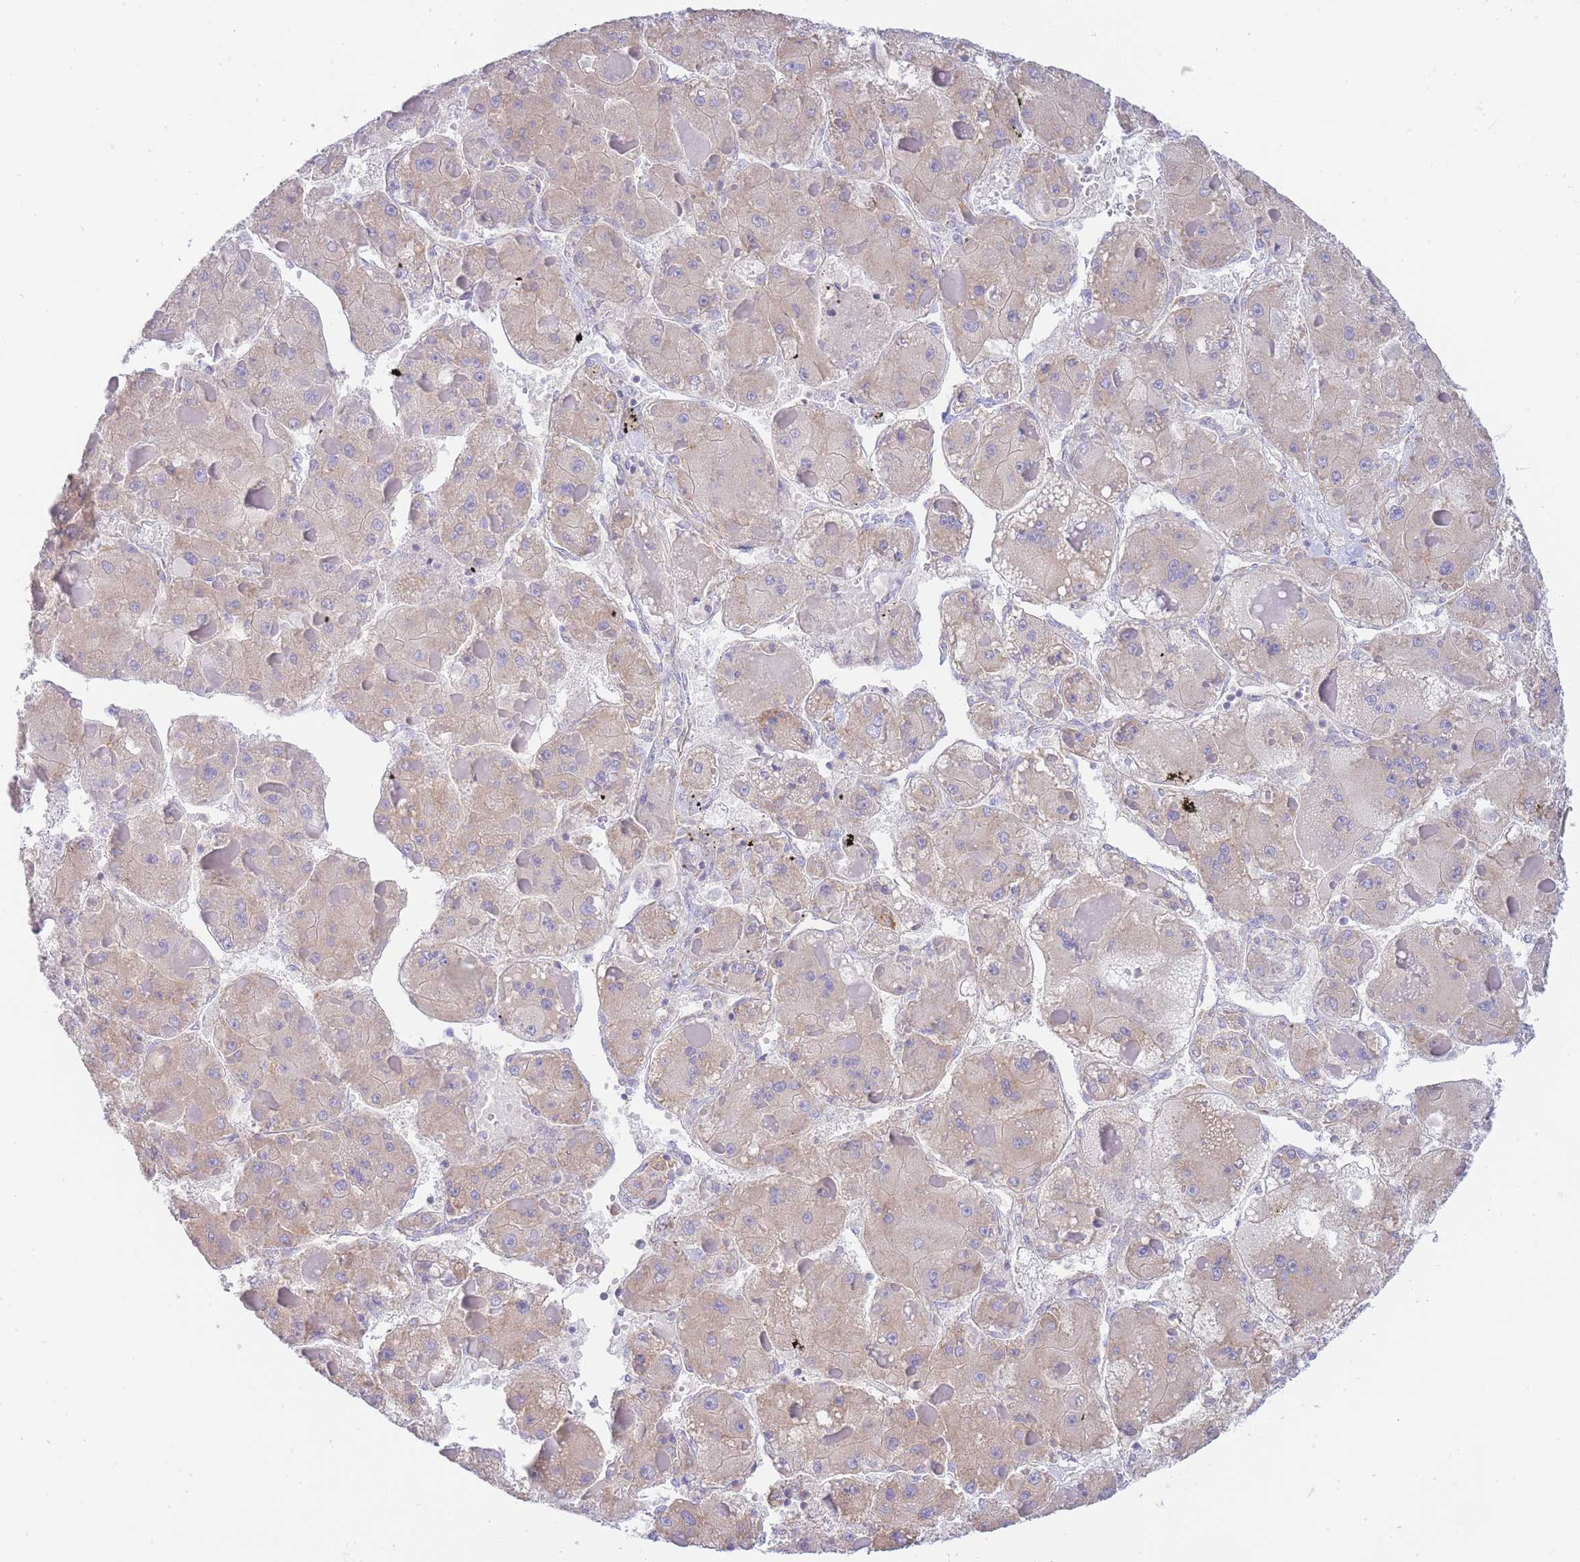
{"staining": {"intensity": "negative", "quantity": "none", "location": "none"}, "tissue": "liver cancer", "cell_type": "Tumor cells", "image_type": "cancer", "snomed": [{"axis": "morphology", "description": "Carcinoma, Hepatocellular, NOS"}, {"axis": "topography", "description": "Liver"}], "caption": "IHC photomicrograph of human liver cancer (hepatocellular carcinoma) stained for a protein (brown), which exhibits no expression in tumor cells. Brightfield microscopy of immunohistochemistry (IHC) stained with DAB (3,3'-diaminobenzidine) (brown) and hematoxylin (blue), captured at high magnification.", "gene": "SH2B2", "patient": {"sex": "female", "age": 73}}